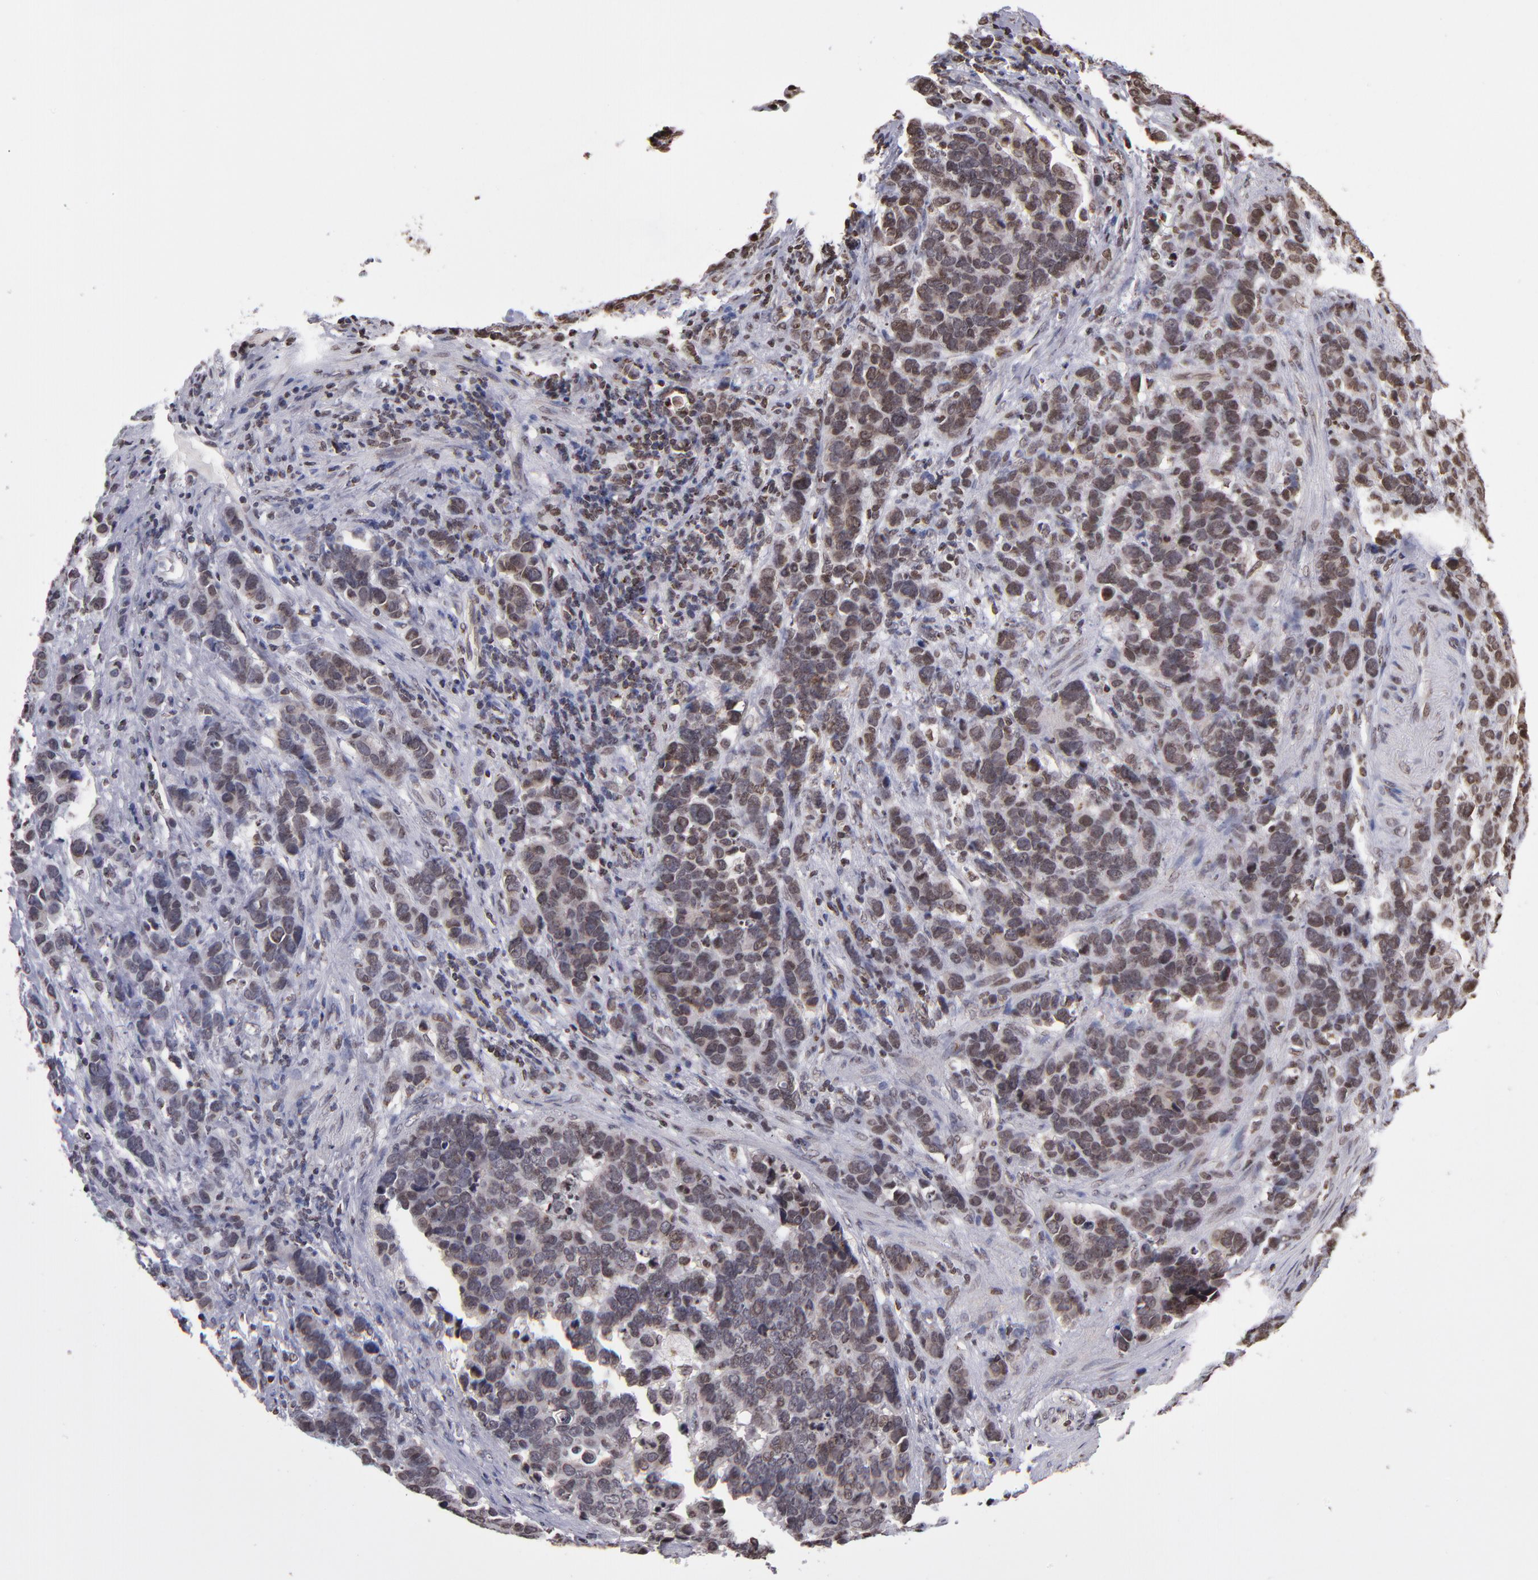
{"staining": {"intensity": "moderate", "quantity": ">75%", "location": "cytoplasmic/membranous,nuclear"}, "tissue": "stomach cancer", "cell_type": "Tumor cells", "image_type": "cancer", "snomed": [{"axis": "morphology", "description": "Adenocarcinoma, NOS"}, {"axis": "topography", "description": "Stomach, upper"}], "caption": "Immunohistochemistry of stomach cancer shows medium levels of moderate cytoplasmic/membranous and nuclear positivity in about >75% of tumor cells.", "gene": "CSDC2", "patient": {"sex": "male", "age": 71}}